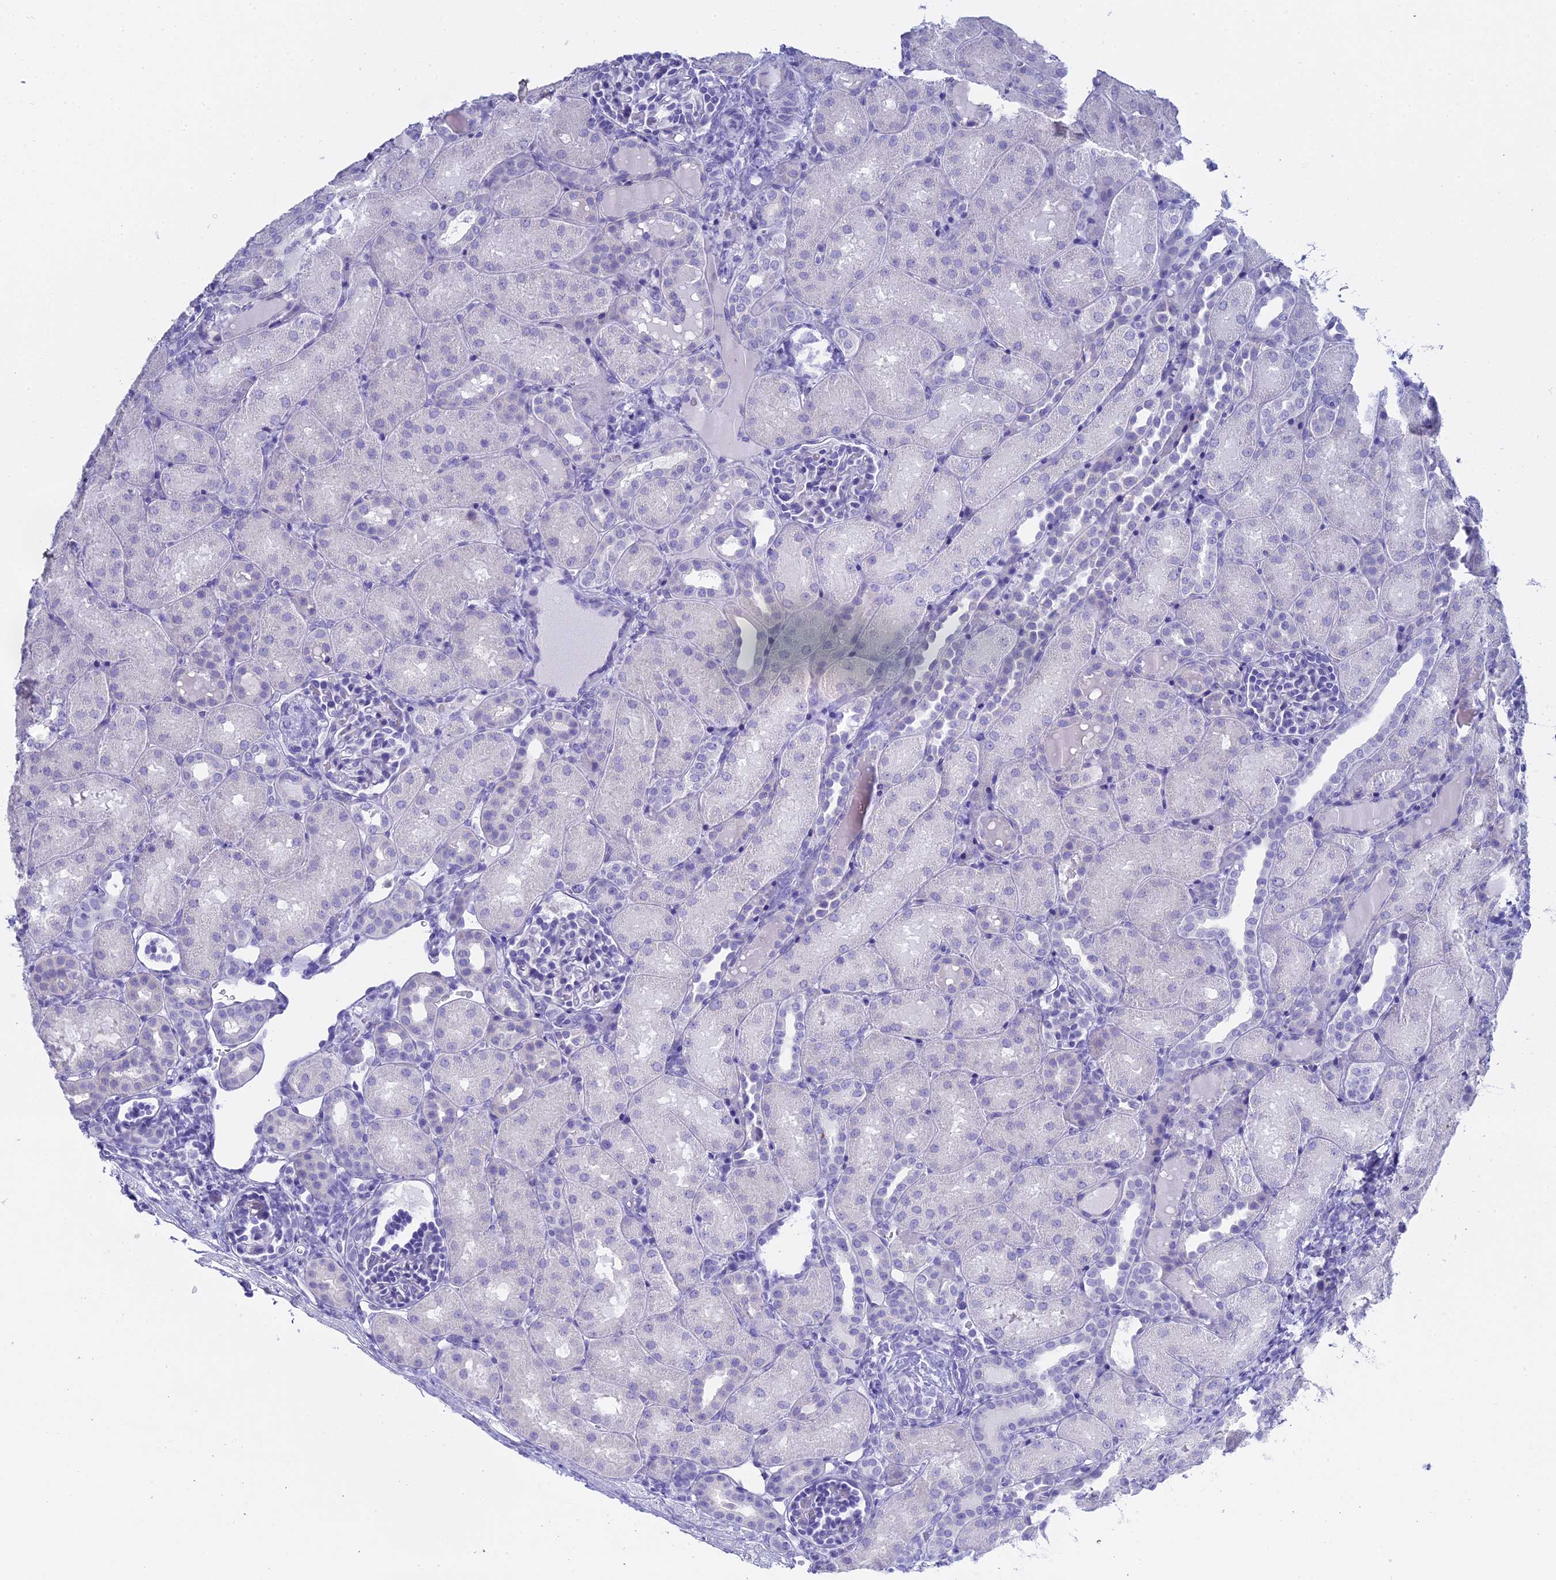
{"staining": {"intensity": "negative", "quantity": "none", "location": "none"}, "tissue": "kidney", "cell_type": "Cells in glomeruli", "image_type": "normal", "snomed": [{"axis": "morphology", "description": "Normal tissue, NOS"}, {"axis": "topography", "description": "Kidney"}], "caption": "Micrograph shows no significant protein expression in cells in glomeruli of unremarkable kidney.", "gene": "S100A7", "patient": {"sex": "male", "age": 1}}